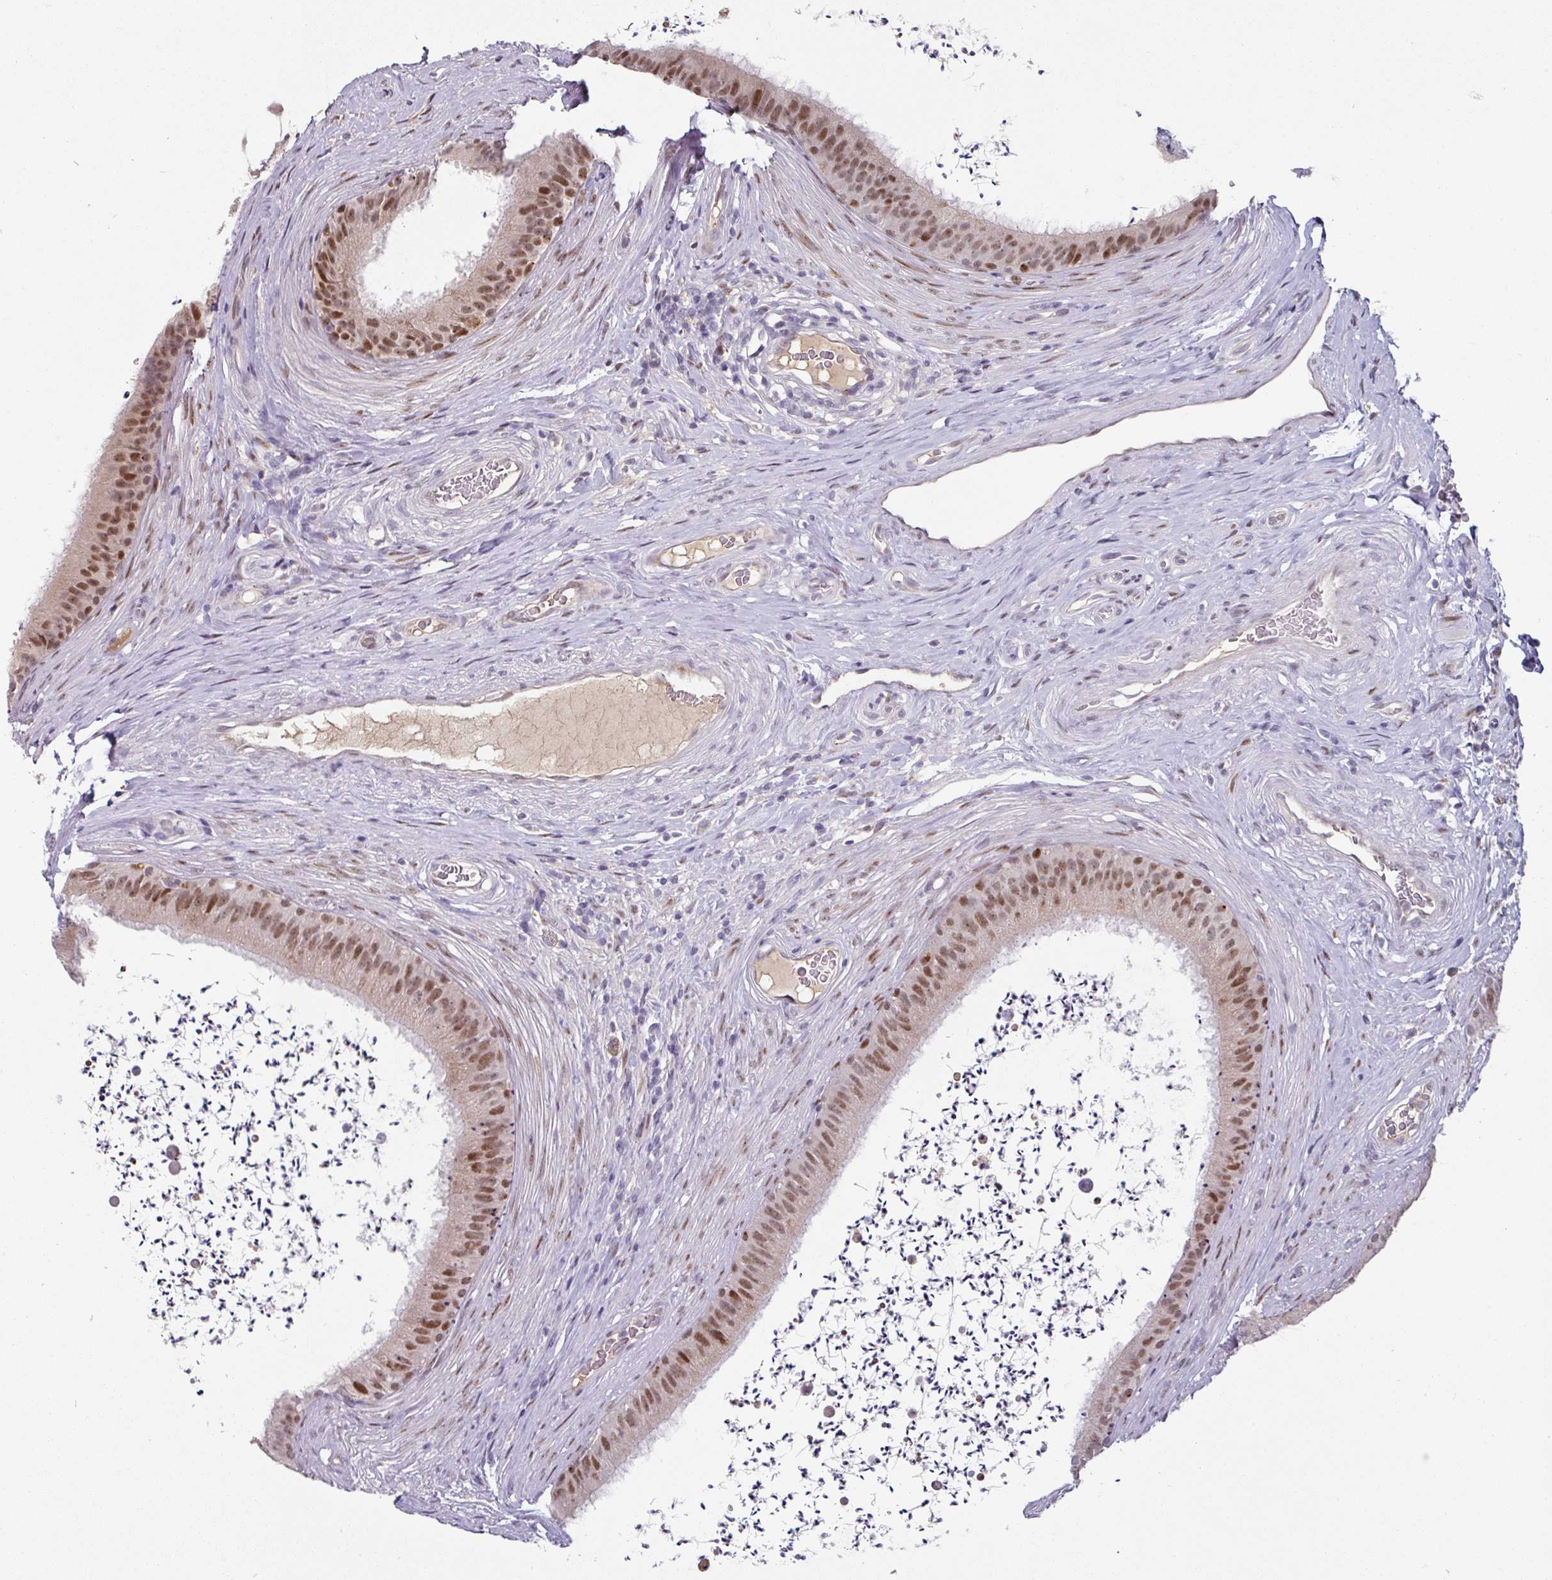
{"staining": {"intensity": "moderate", "quantity": ">75%", "location": "nuclear"}, "tissue": "epididymis", "cell_type": "Glandular cells", "image_type": "normal", "snomed": [{"axis": "morphology", "description": "Normal tissue, NOS"}, {"axis": "topography", "description": "Testis"}, {"axis": "topography", "description": "Epididymis"}], "caption": "Epididymis stained with DAB immunohistochemistry exhibits medium levels of moderate nuclear expression in approximately >75% of glandular cells. Ihc stains the protein of interest in brown and the nuclei are stained blue.", "gene": "SWSAP1", "patient": {"sex": "male", "age": 41}}